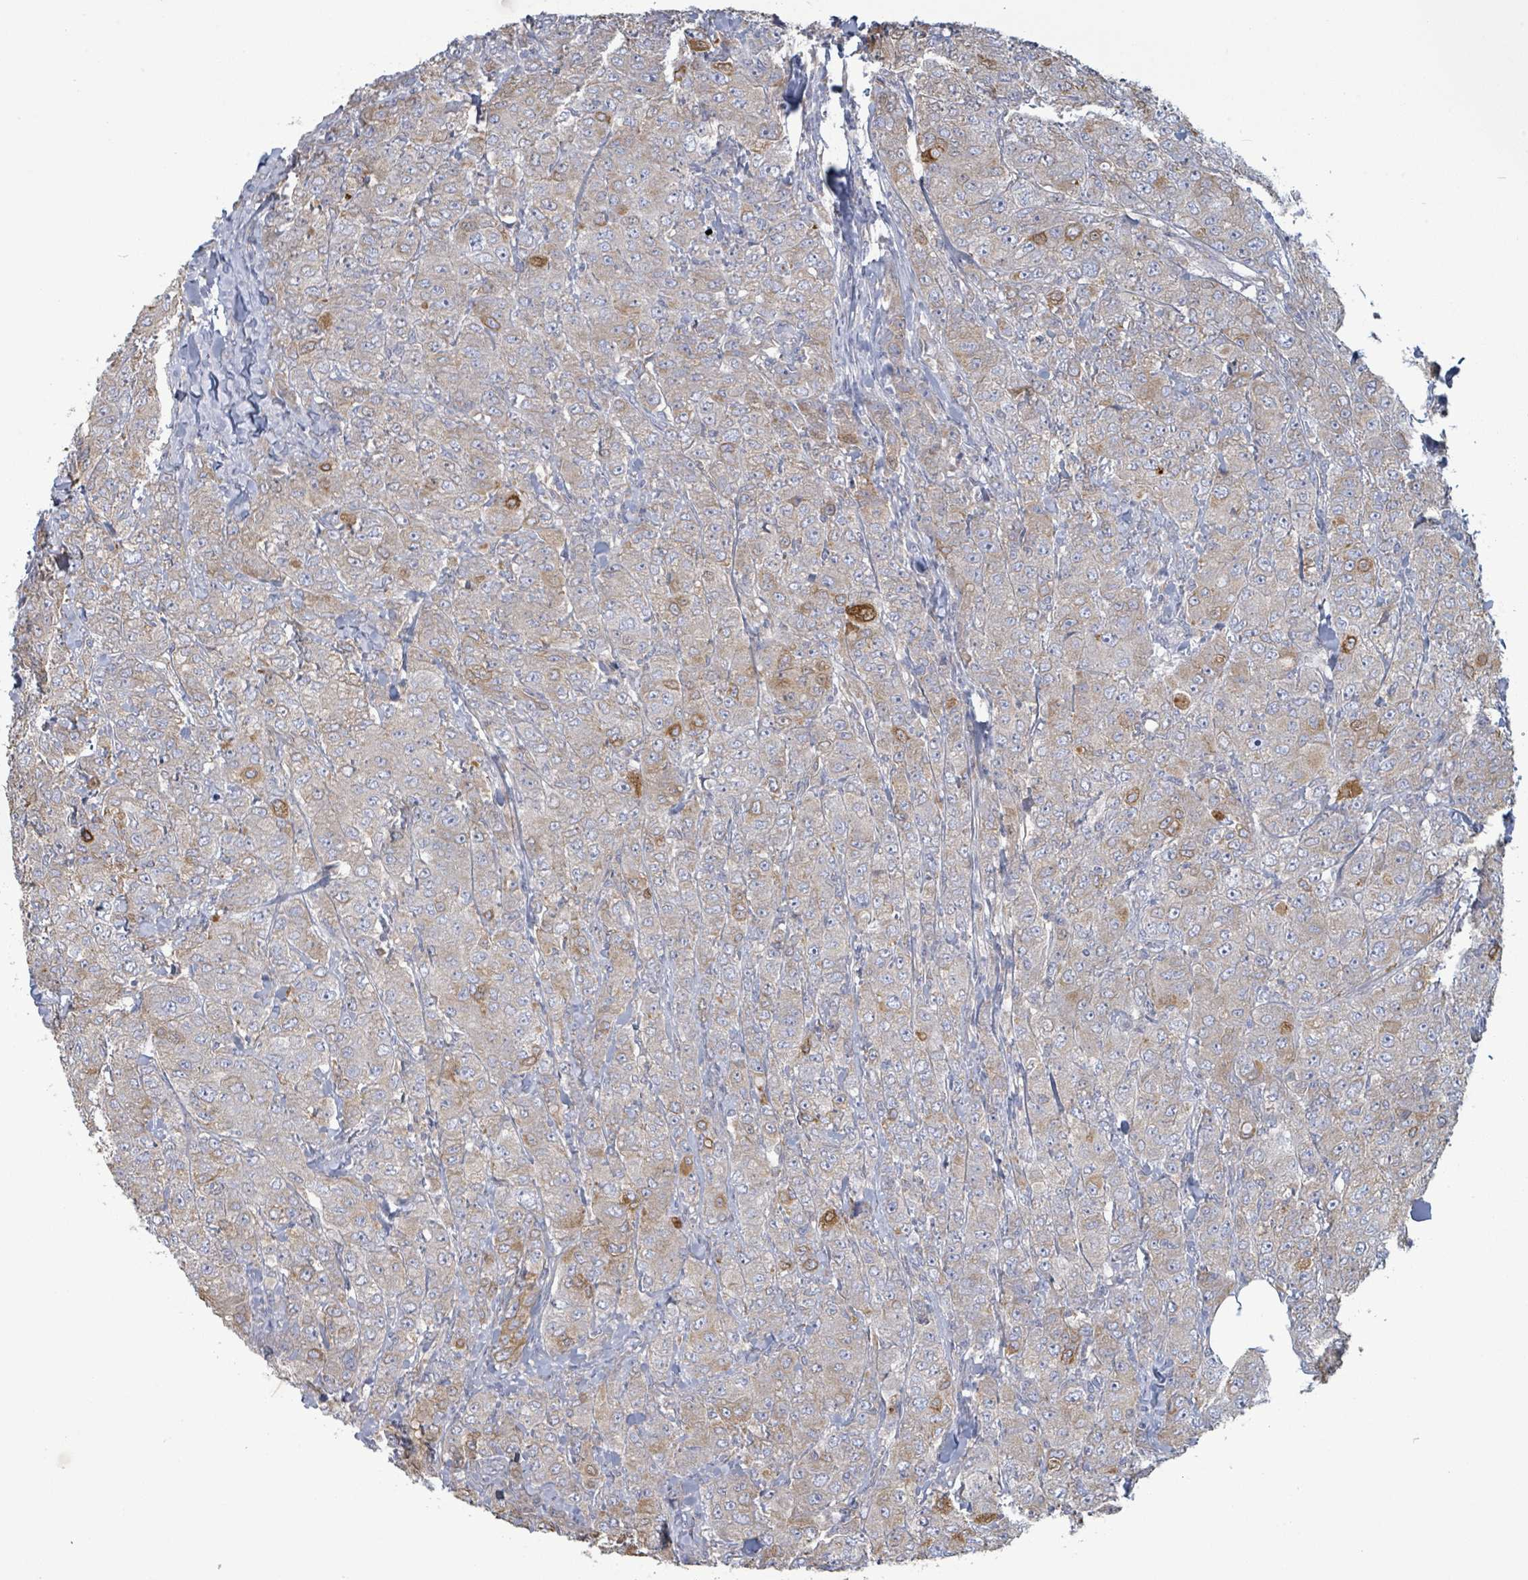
{"staining": {"intensity": "weak", "quantity": "<25%", "location": "cytoplasmic/membranous"}, "tissue": "breast cancer", "cell_type": "Tumor cells", "image_type": "cancer", "snomed": [{"axis": "morphology", "description": "Duct carcinoma"}, {"axis": "topography", "description": "Breast"}], "caption": "High power microscopy image of an immunohistochemistry (IHC) histopathology image of invasive ductal carcinoma (breast), revealing no significant positivity in tumor cells.", "gene": "COL13A1", "patient": {"sex": "female", "age": 43}}